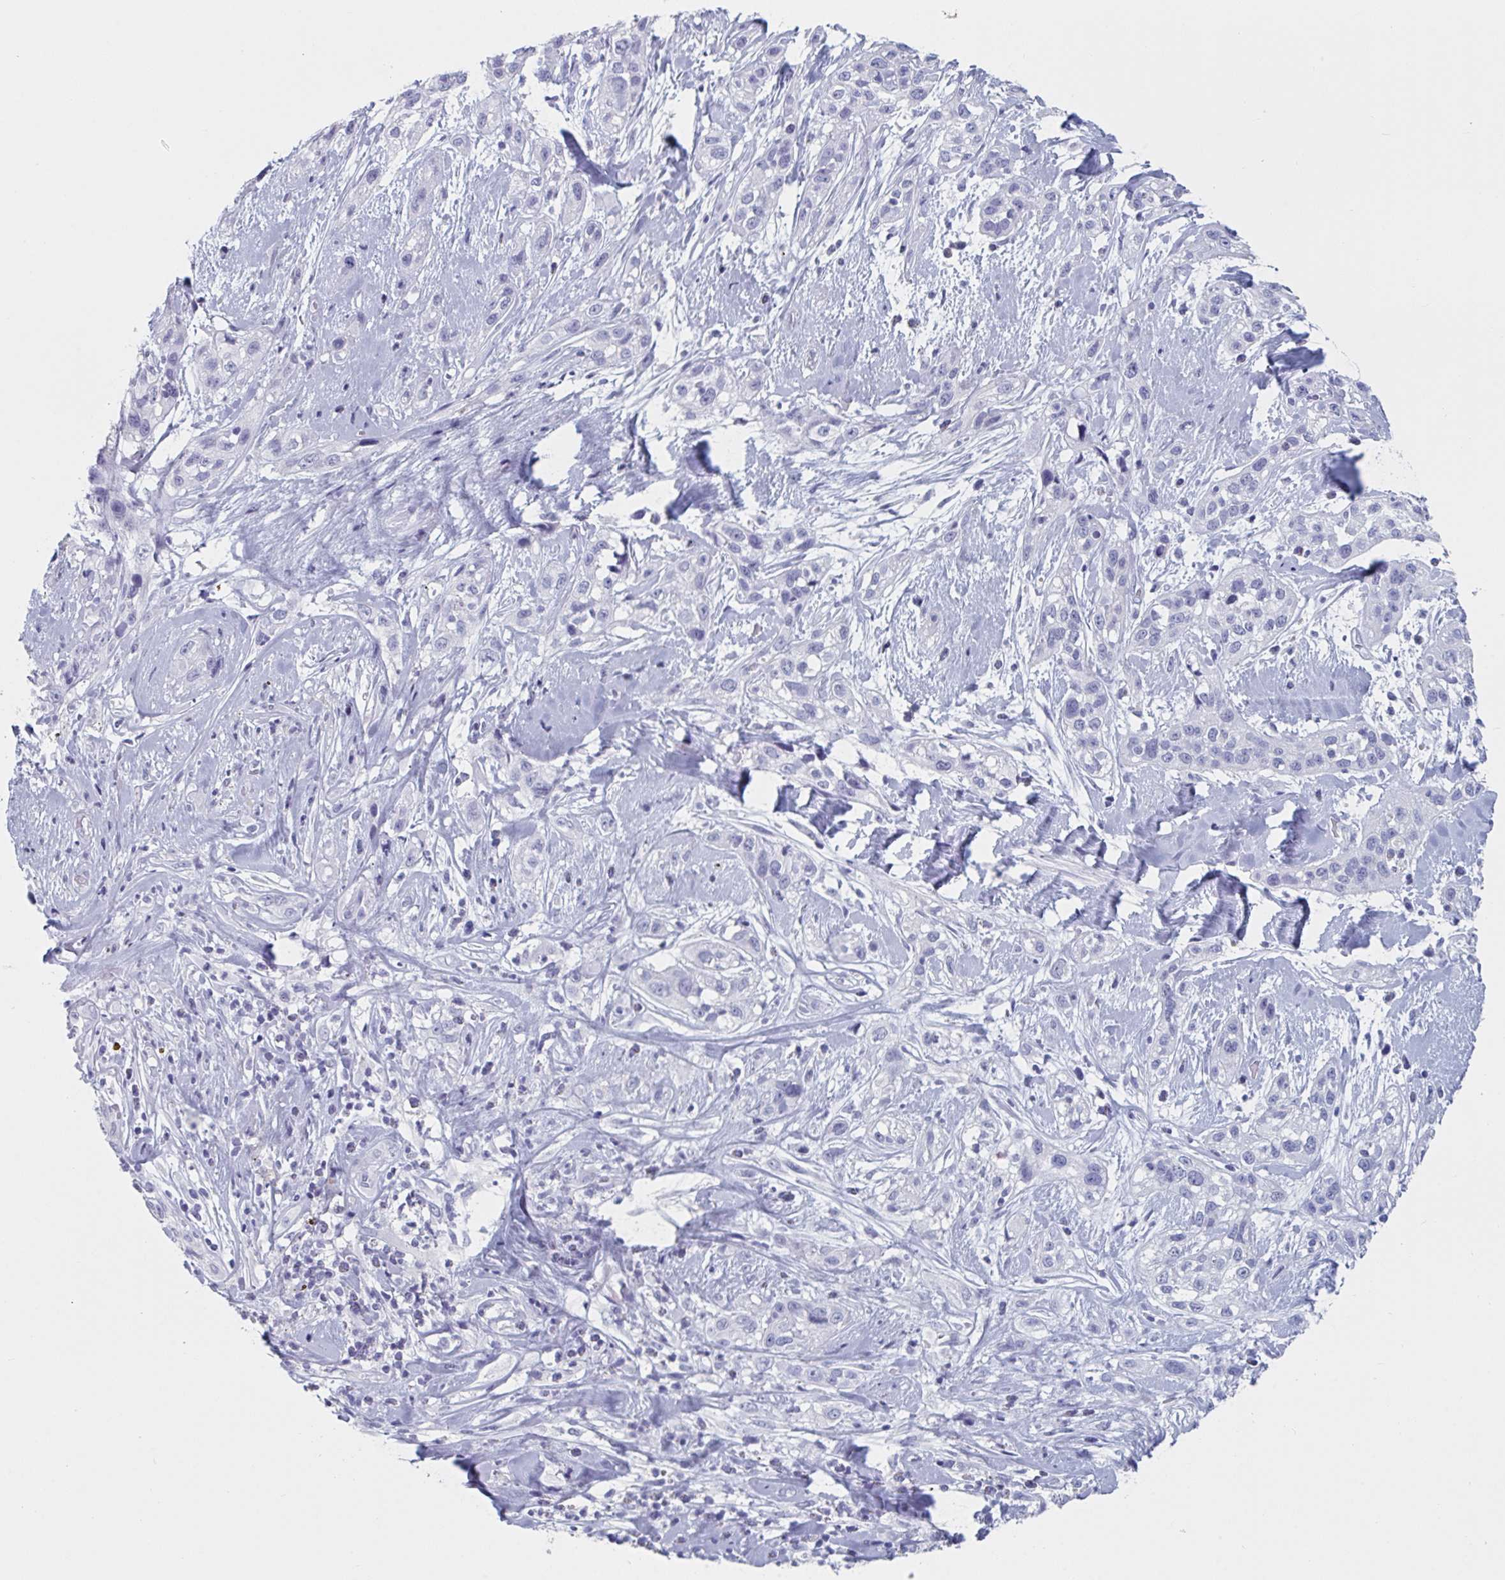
{"staining": {"intensity": "negative", "quantity": "none", "location": "none"}, "tissue": "skin cancer", "cell_type": "Tumor cells", "image_type": "cancer", "snomed": [{"axis": "morphology", "description": "Squamous cell carcinoma, NOS"}, {"axis": "topography", "description": "Skin"}], "caption": "High power microscopy micrograph of an immunohistochemistry image of skin cancer (squamous cell carcinoma), revealing no significant expression in tumor cells. Brightfield microscopy of IHC stained with DAB (brown) and hematoxylin (blue), captured at high magnification.", "gene": "NDUFC2", "patient": {"sex": "male", "age": 82}}